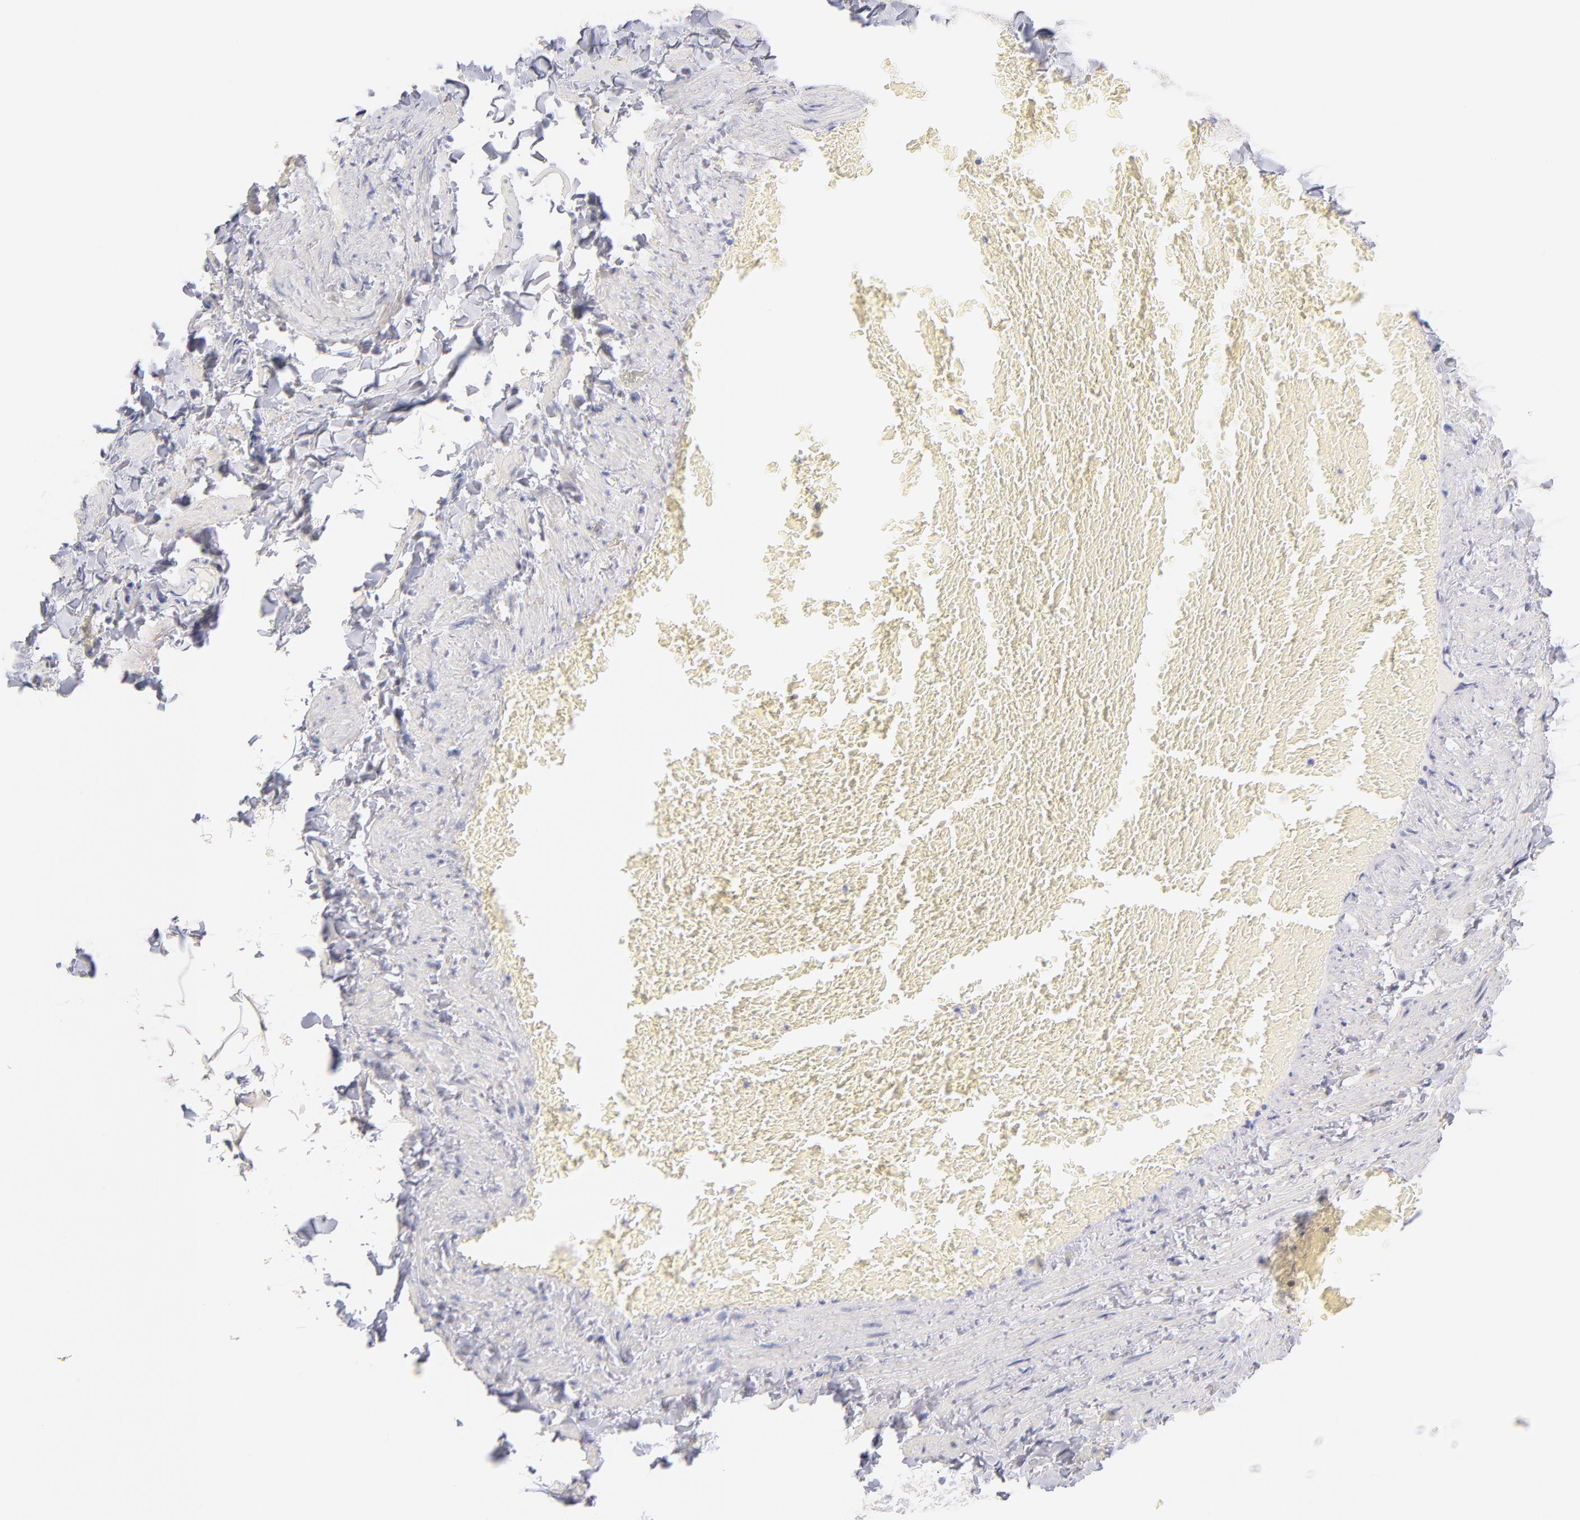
{"staining": {"intensity": "negative", "quantity": "none", "location": "none"}, "tissue": "adipose tissue", "cell_type": "Adipocytes", "image_type": "normal", "snomed": [{"axis": "morphology", "description": "Normal tissue, NOS"}, {"axis": "topography", "description": "Vascular tissue"}], "caption": "A high-resolution photomicrograph shows immunohistochemistry staining of normal adipose tissue, which exhibits no significant expression in adipocytes.", "gene": "AIFM1", "patient": {"sex": "male", "age": 41}}